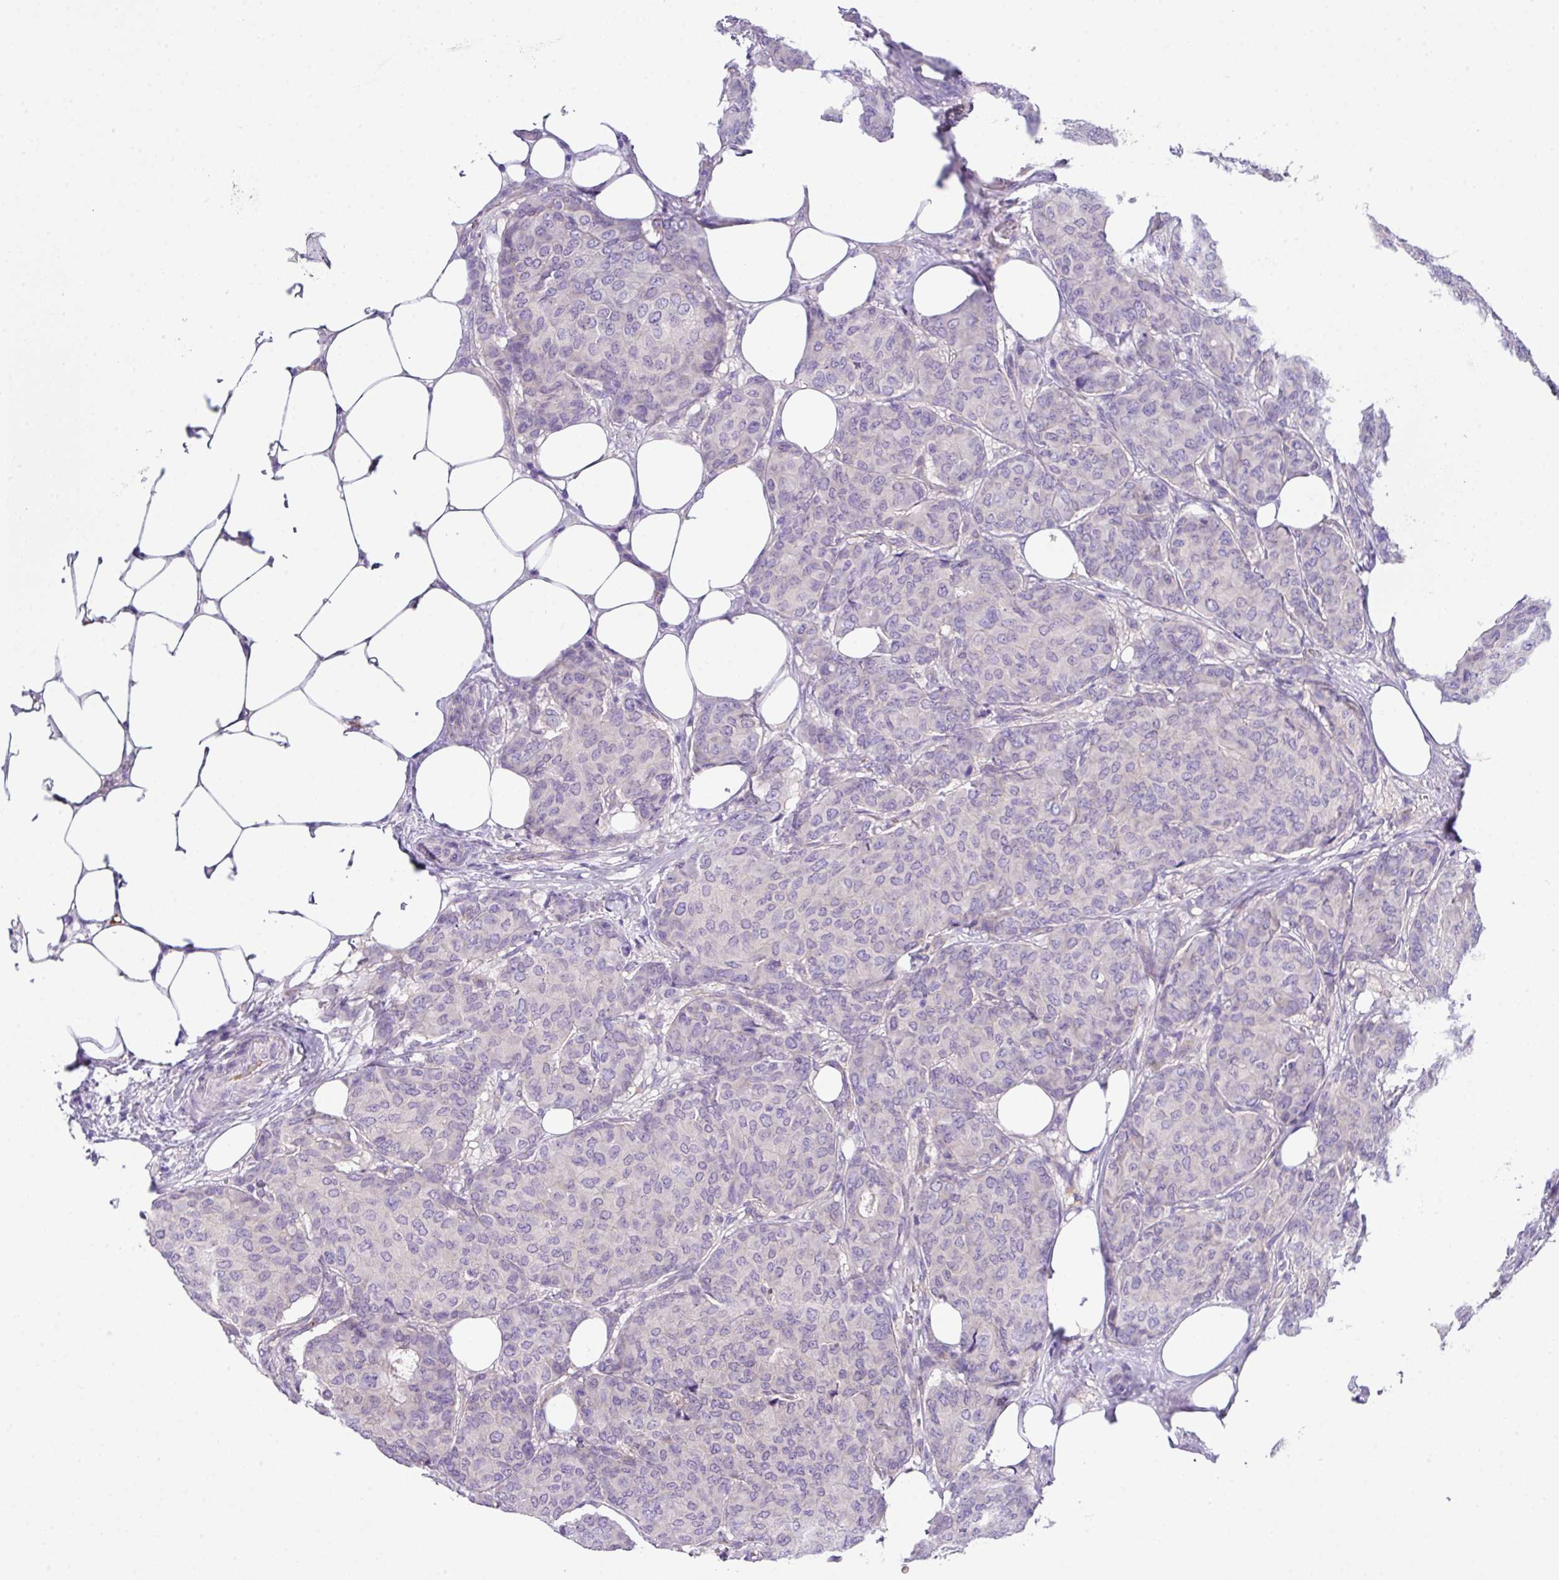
{"staining": {"intensity": "negative", "quantity": "none", "location": "none"}, "tissue": "breast cancer", "cell_type": "Tumor cells", "image_type": "cancer", "snomed": [{"axis": "morphology", "description": "Duct carcinoma"}, {"axis": "topography", "description": "Breast"}], "caption": "High magnification brightfield microscopy of breast cancer stained with DAB (brown) and counterstained with hematoxylin (blue): tumor cells show no significant positivity.", "gene": "DNAL1", "patient": {"sex": "female", "age": 75}}